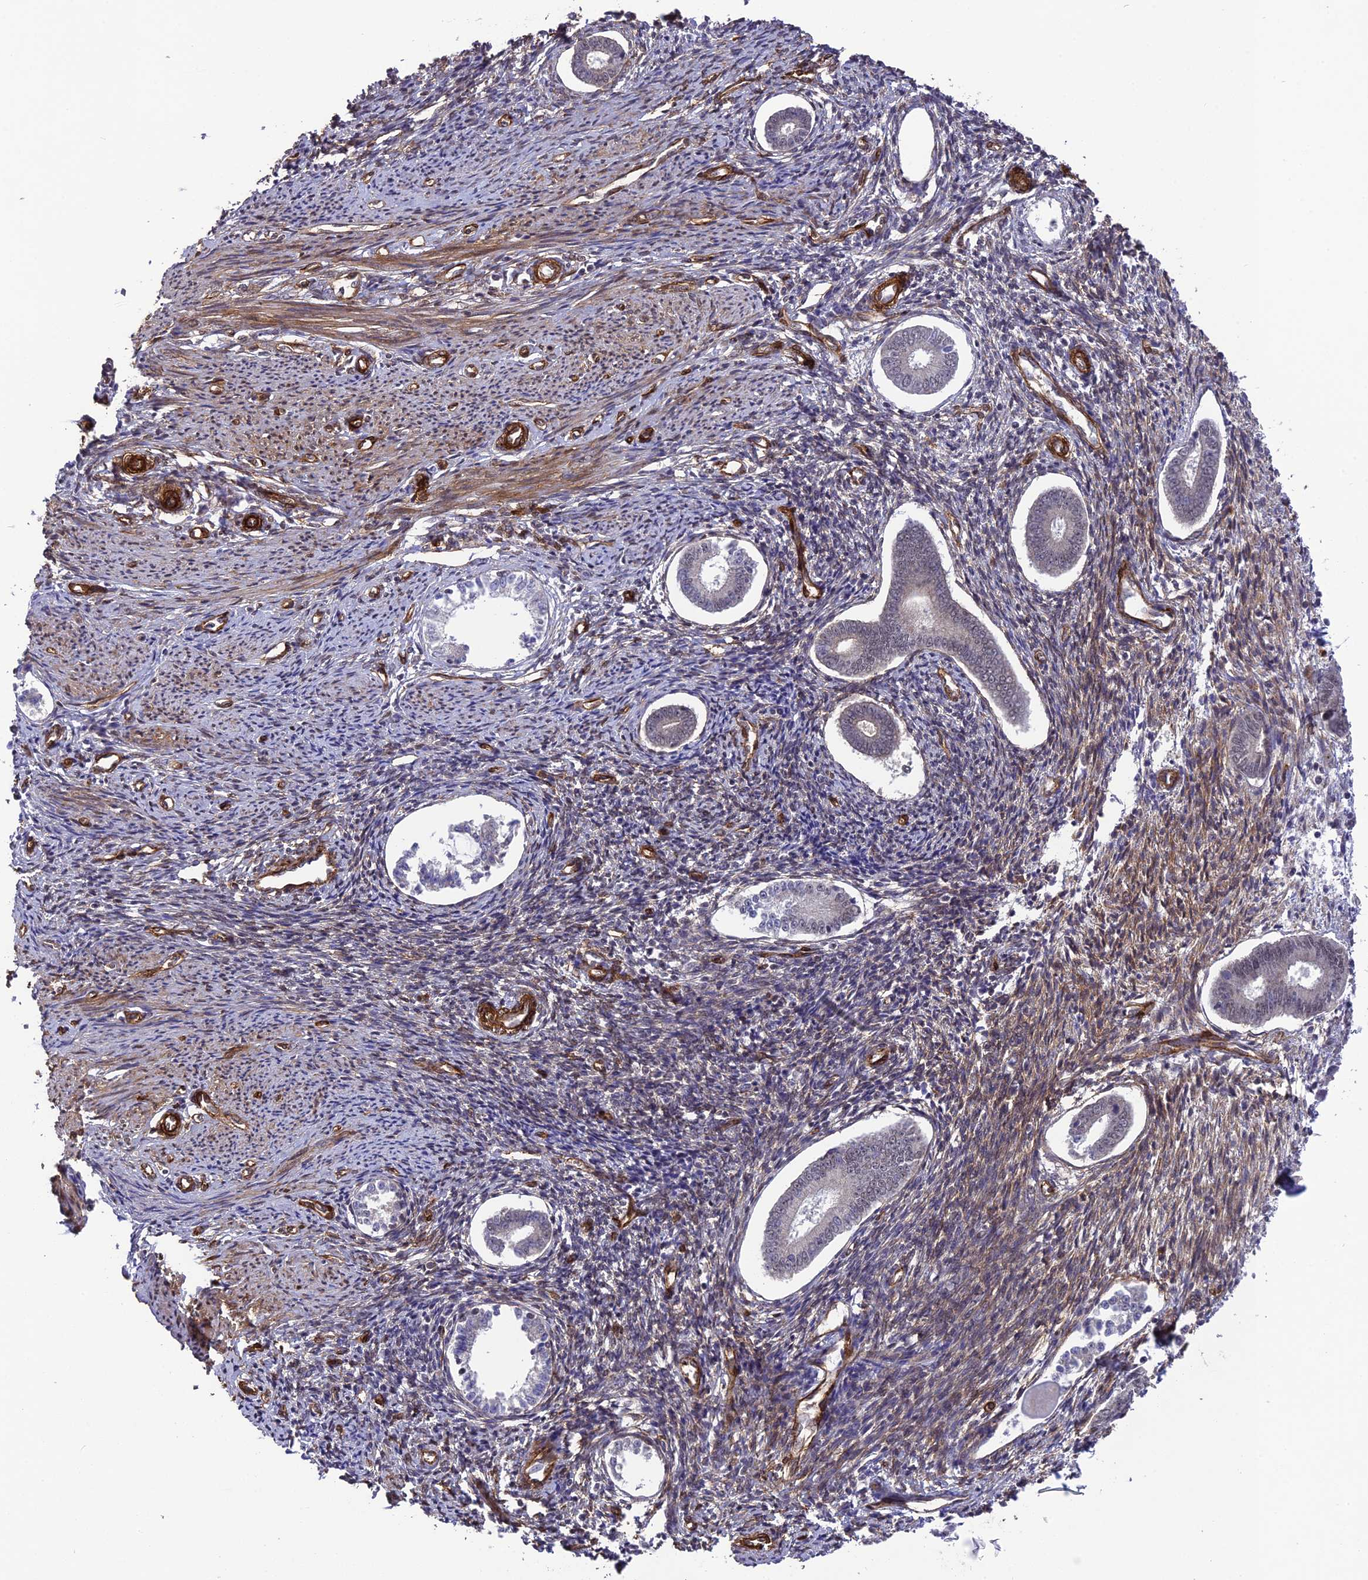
{"staining": {"intensity": "strong", "quantity": "25%-75%", "location": "cytoplasmic/membranous"}, "tissue": "endometrium", "cell_type": "Cells in endometrial stroma", "image_type": "normal", "snomed": [{"axis": "morphology", "description": "Normal tissue, NOS"}, {"axis": "topography", "description": "Endometrium"}], "caption": "Normal endometrium shows strong cytoplasmic/membranous positivity in about 25%-75% of cells in endometrial stroma (DAB IHC with brightfield microscopy, high magnification)..", "gene": "TNS1", "patient": {"sex": "female", "age": 56}}